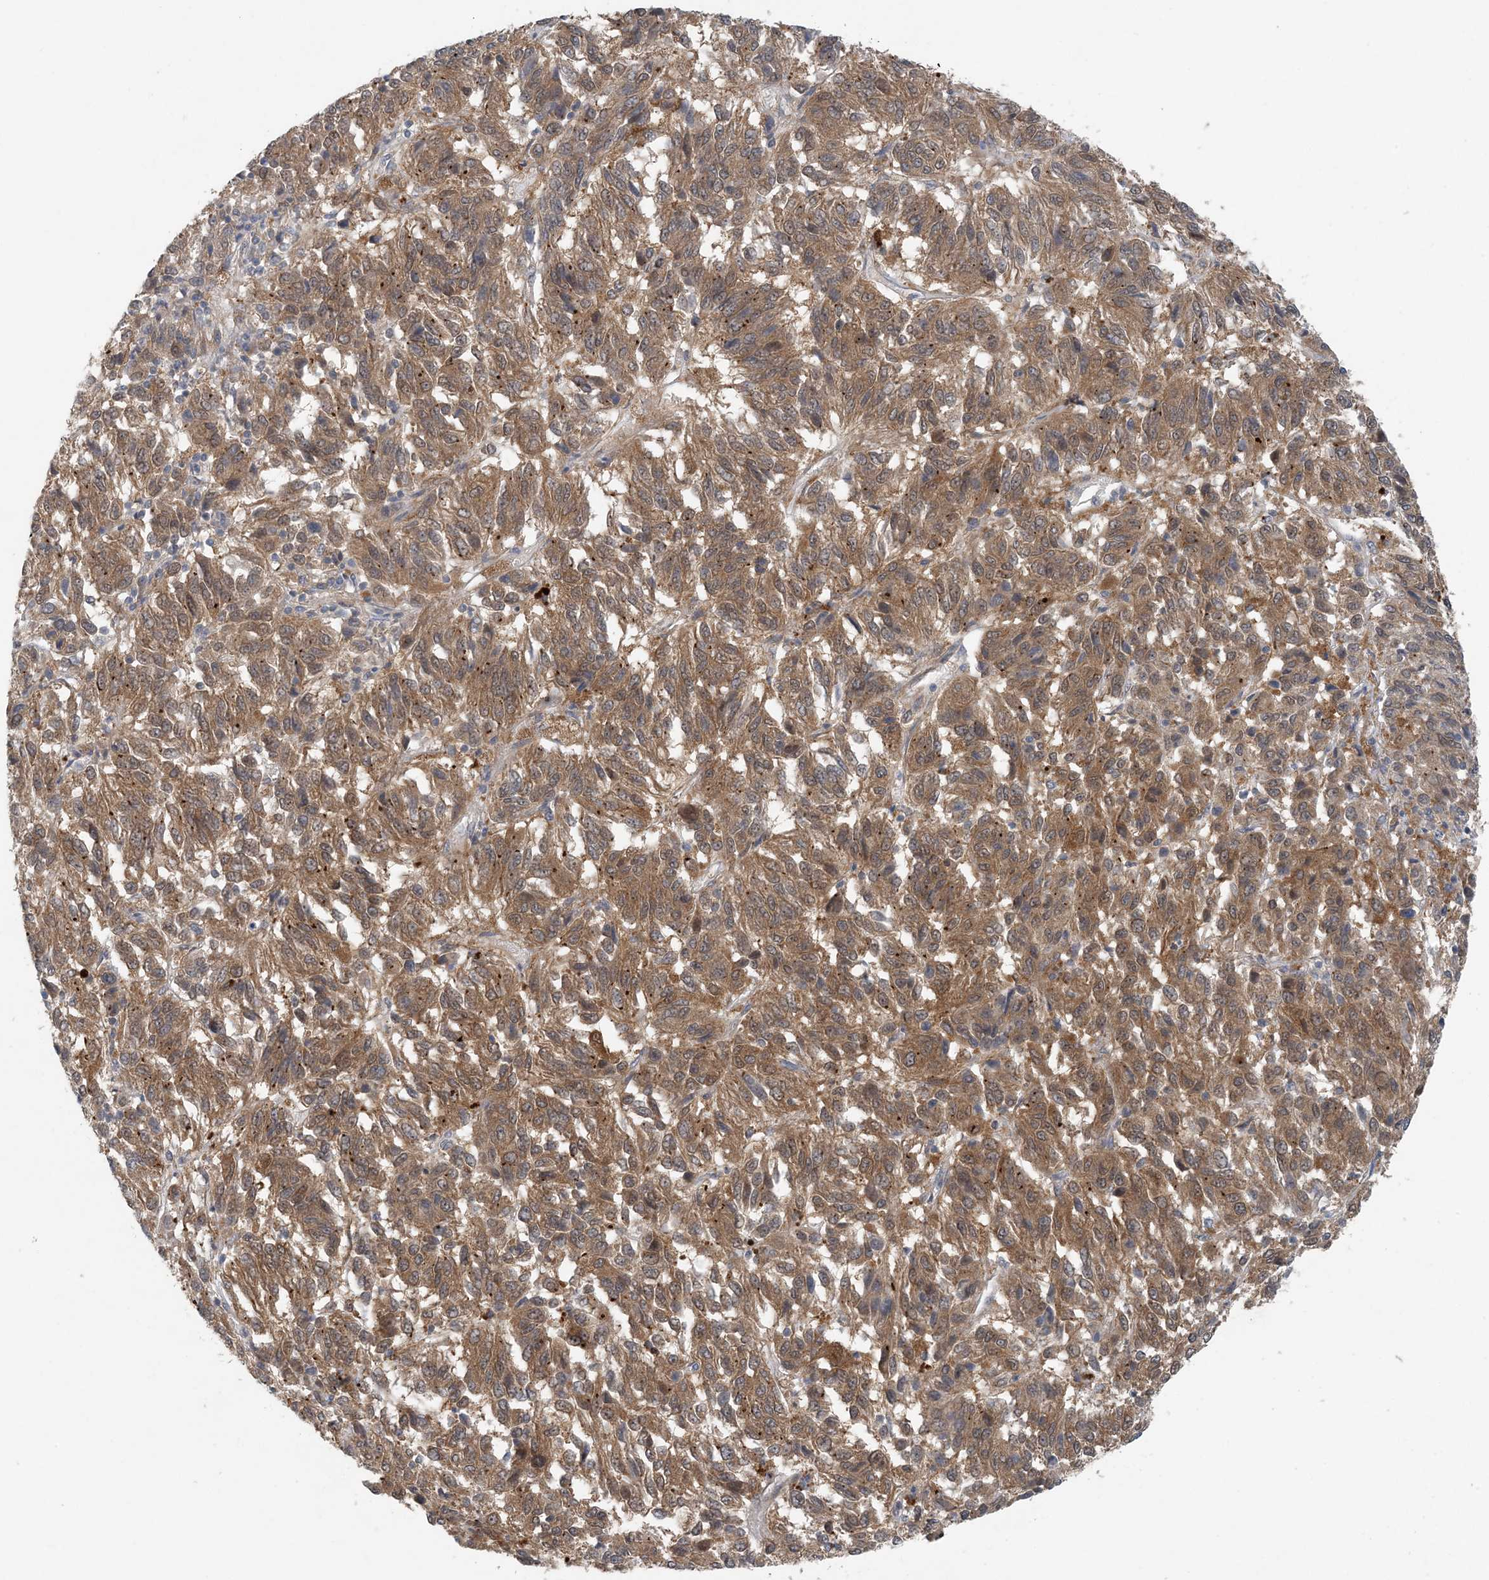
{"staining": {"intensity": "moderate", "quantity": ">75%", "location": "cytoplasmic/membranous,nuclear"}, "tissue": "melanoma", "cell_type": "Tumor cells", "image_type": "cancer", "snomed": [{"axis": "morphology", "description": "Malignant melanoma, Metastatic site"}, {"axis": "topography", "description": "Lung"}], "caption": "Moderate cytoplasmic/membranous and nuclear positivity for a protein is seen in about >75% of tumor cells of melanoma using immunohistochemistry.", "gene": "HIKESHI", "patient": {"sex": "male", "age": 64}}